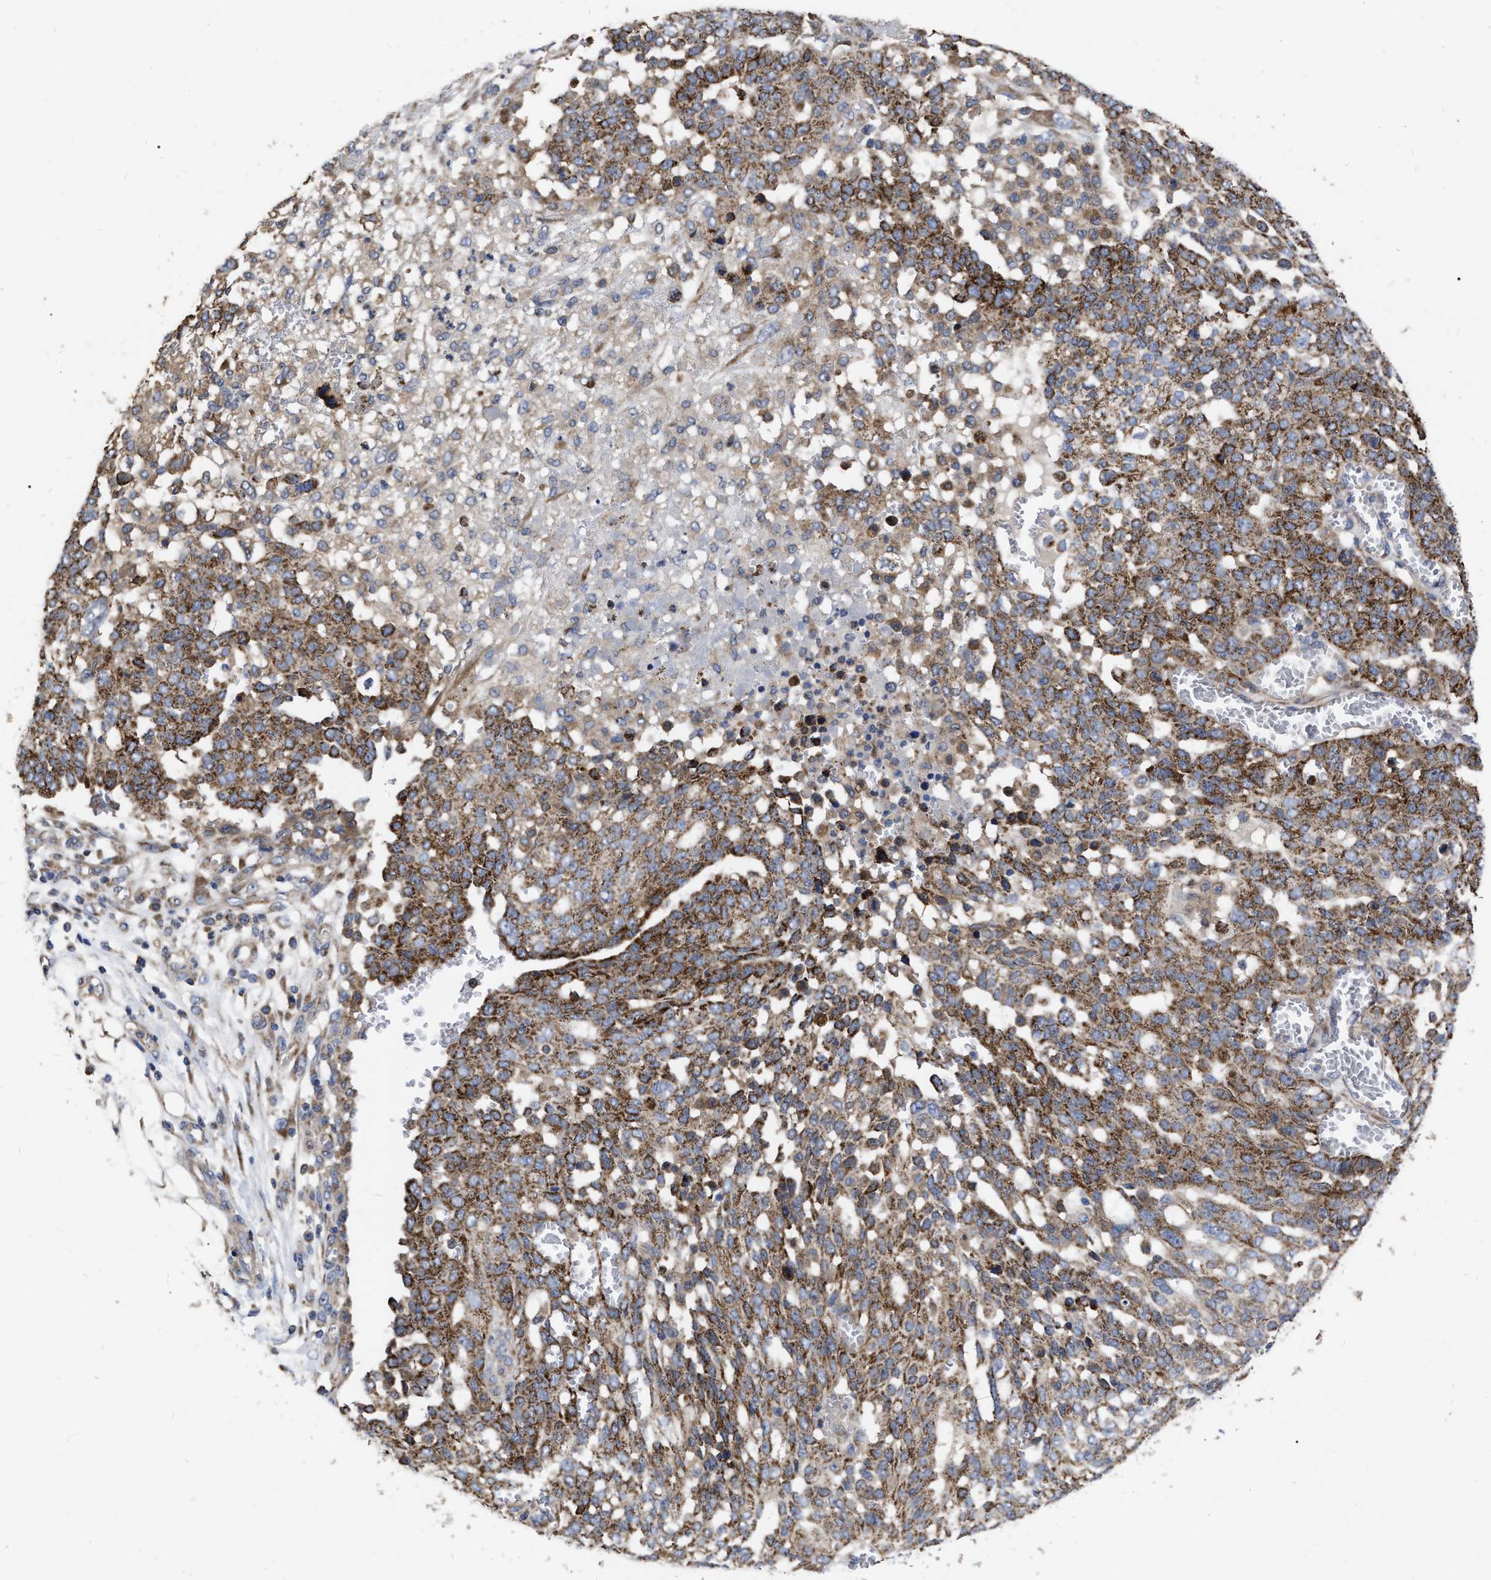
{"staining": {"intensity": "strong", "quantity": ">75%", "location": "cytoplasmic/membranous"}, "tissue": "ovarian cancer", "cell_type": "Tumor cells", "image_type": "cancer", "snomed": [{"axis": "morphology", "description": "Cystadenocarcinoma, serous, NOS"}, {"axis": "topography", "description": "Soft tissue"}, {"axis": "topography", "description": "Ovary"}], "caption": "Protein expression analysis of ovarian serous cystadenocarcinoma displays strong cytoplasmic/membranous expression in approximately >75% of tumor cells.", "gene": "CDKN2C", "patient": {"sex": "female", "age": 57}}